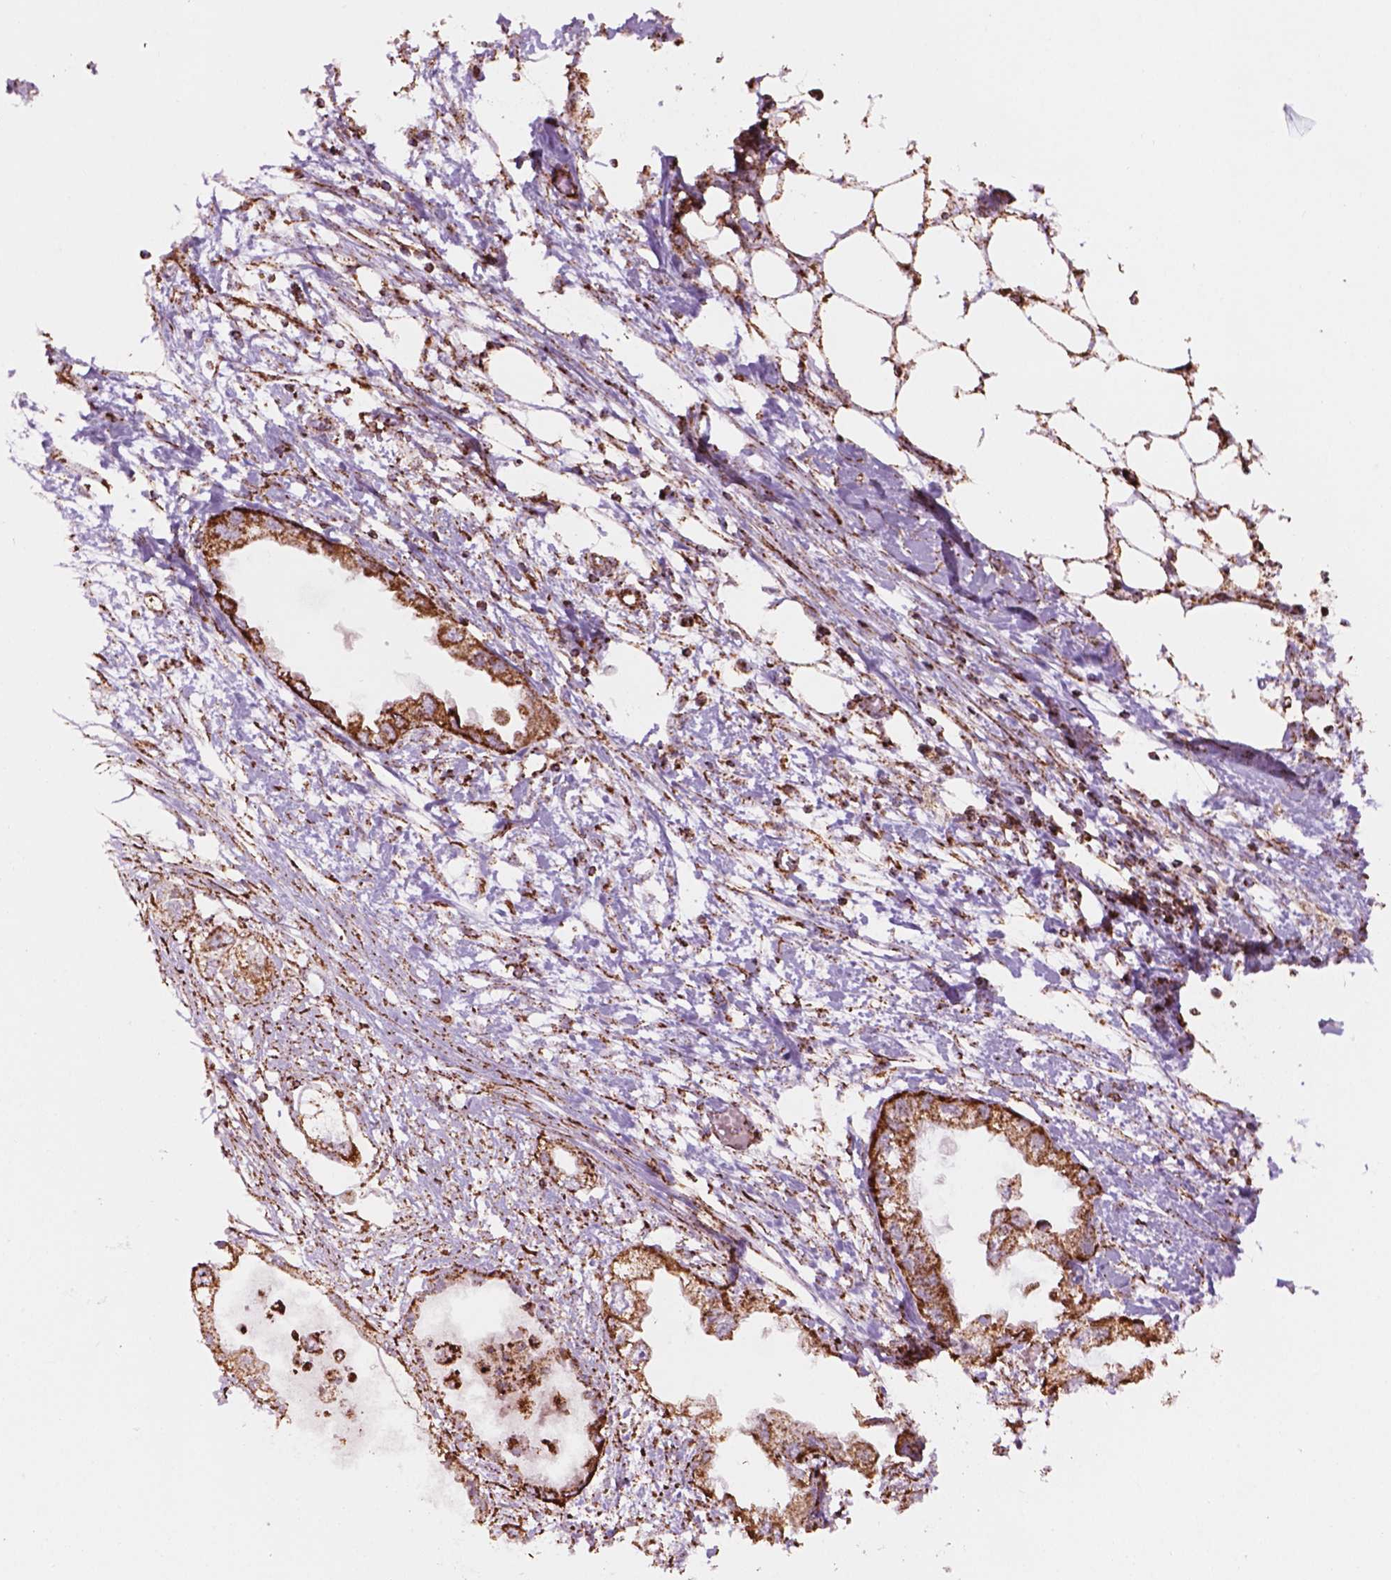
{"staining": {"intensity": "moderate", "quantity": ">75%", "location": "cytoplasmic/membranous"}, "tissue": "endometrial cancer", "cell_type": "Tumor cells", "image_type": "cancer", "snomed": [{"axis": "morphology", "description": "Adenocarcinoma, NOS"}, {"axis": "morphology", "description": "Adenocarcinoma, metastatic, NOS"}, {"axis": "topography", "description": "Adipose tissue"}, {"axis": "topography", "description": "Endometrium"}], "caption": "Immunohistochemical staining of human endometrial adenocarcinoma exhibits medium levels of moderate cytoplasmic/membranous protein staining in about >75% of tumor cells.", "gene": "HS3ST3A1", "patient": {"sex": "female", "age": 67}}